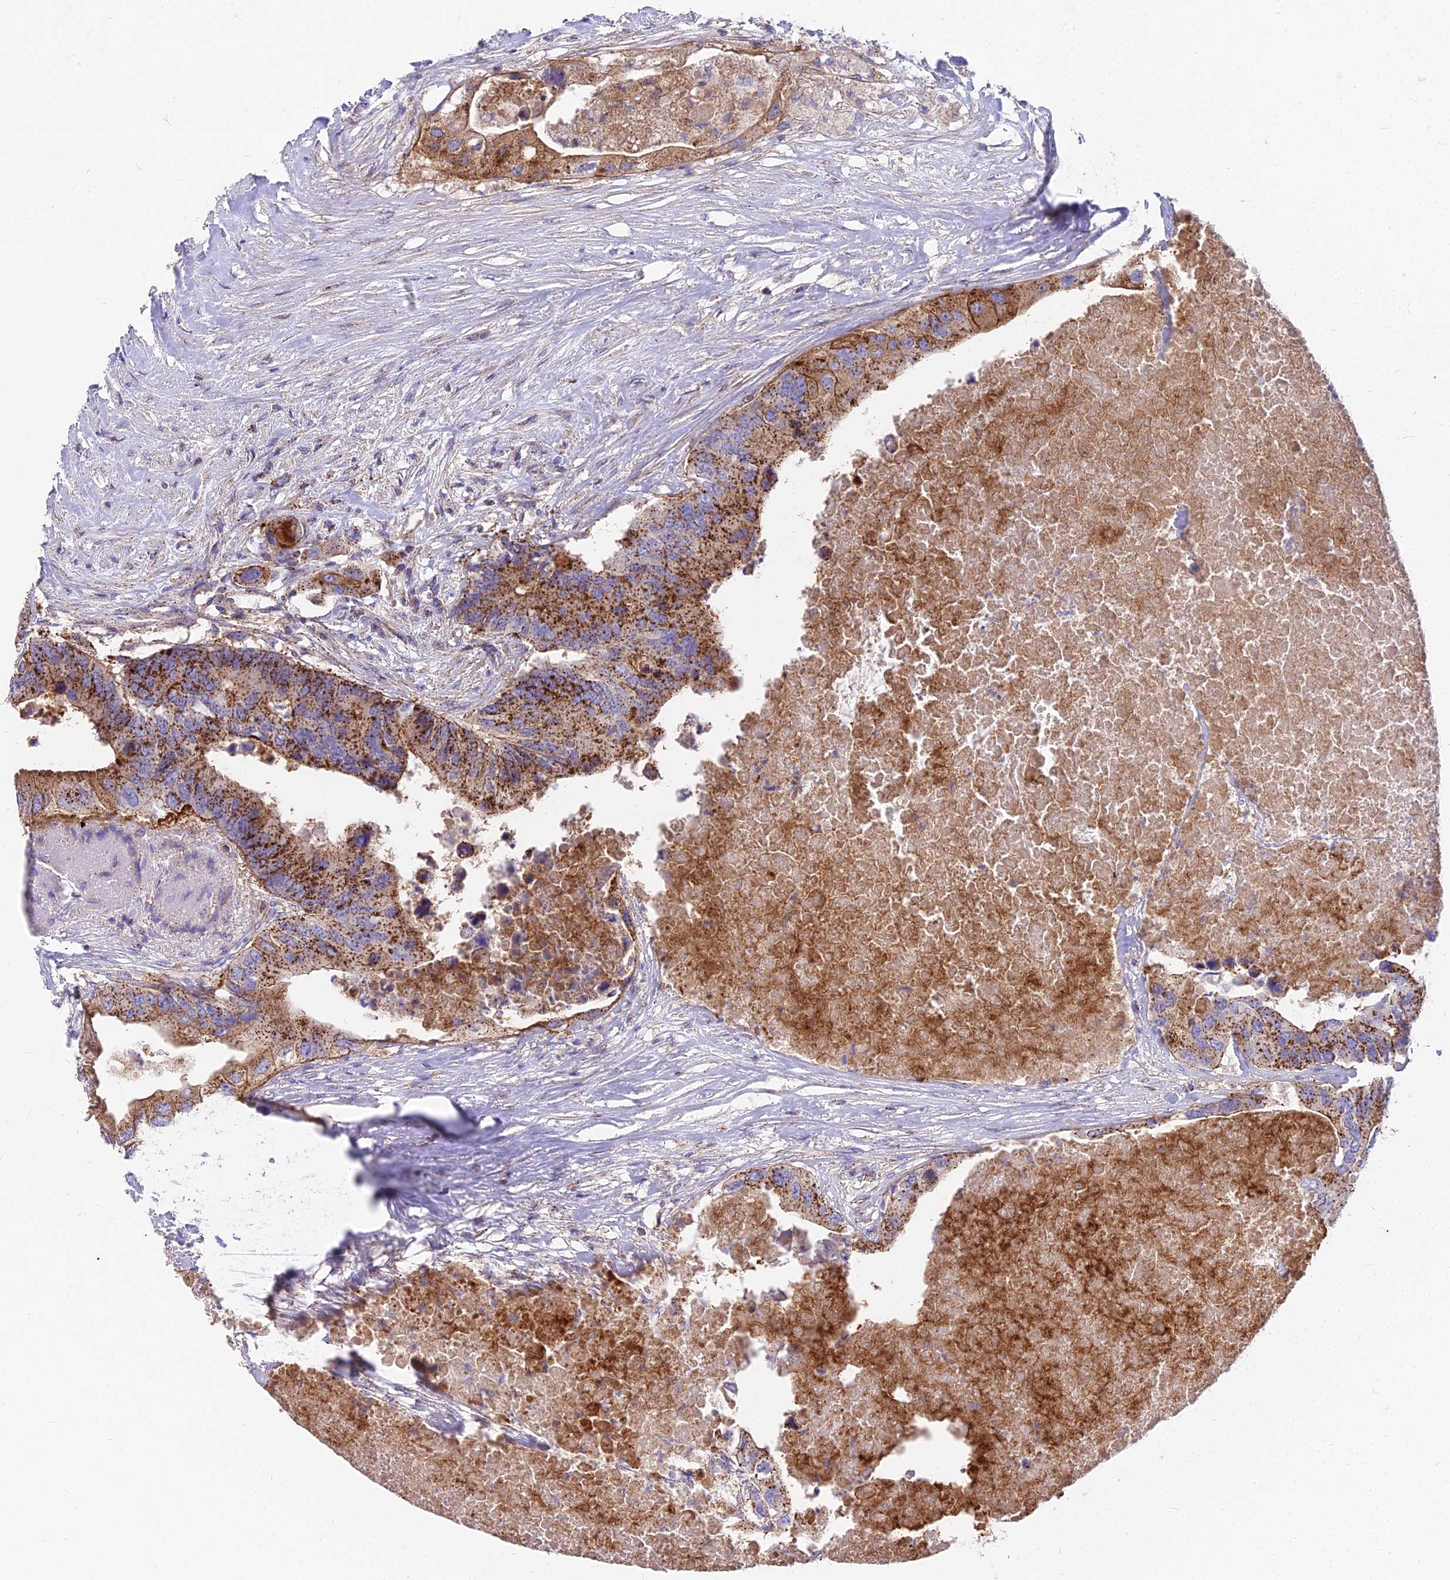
{"staining": {"intensity": "strong", "quantity": ">75%", "location": "cytoplasmic/membranous"}, "tissue": "colorectal cancer", "cell_type": "Tumor cells", "image_type": "cancer", "snomed": [{"axis": "morphology", "description": "Adenocarcinoma, NOS"}, {"axis": "topography", "description": "Colon"}], "caption": "Strong cytoplasmic/membranous expression is seen in approximately >75% of tumor cells in colorectal adenocarcinoma.", "gene": "FRMPD1", "patient": {"sex": "male", "age": 71}}